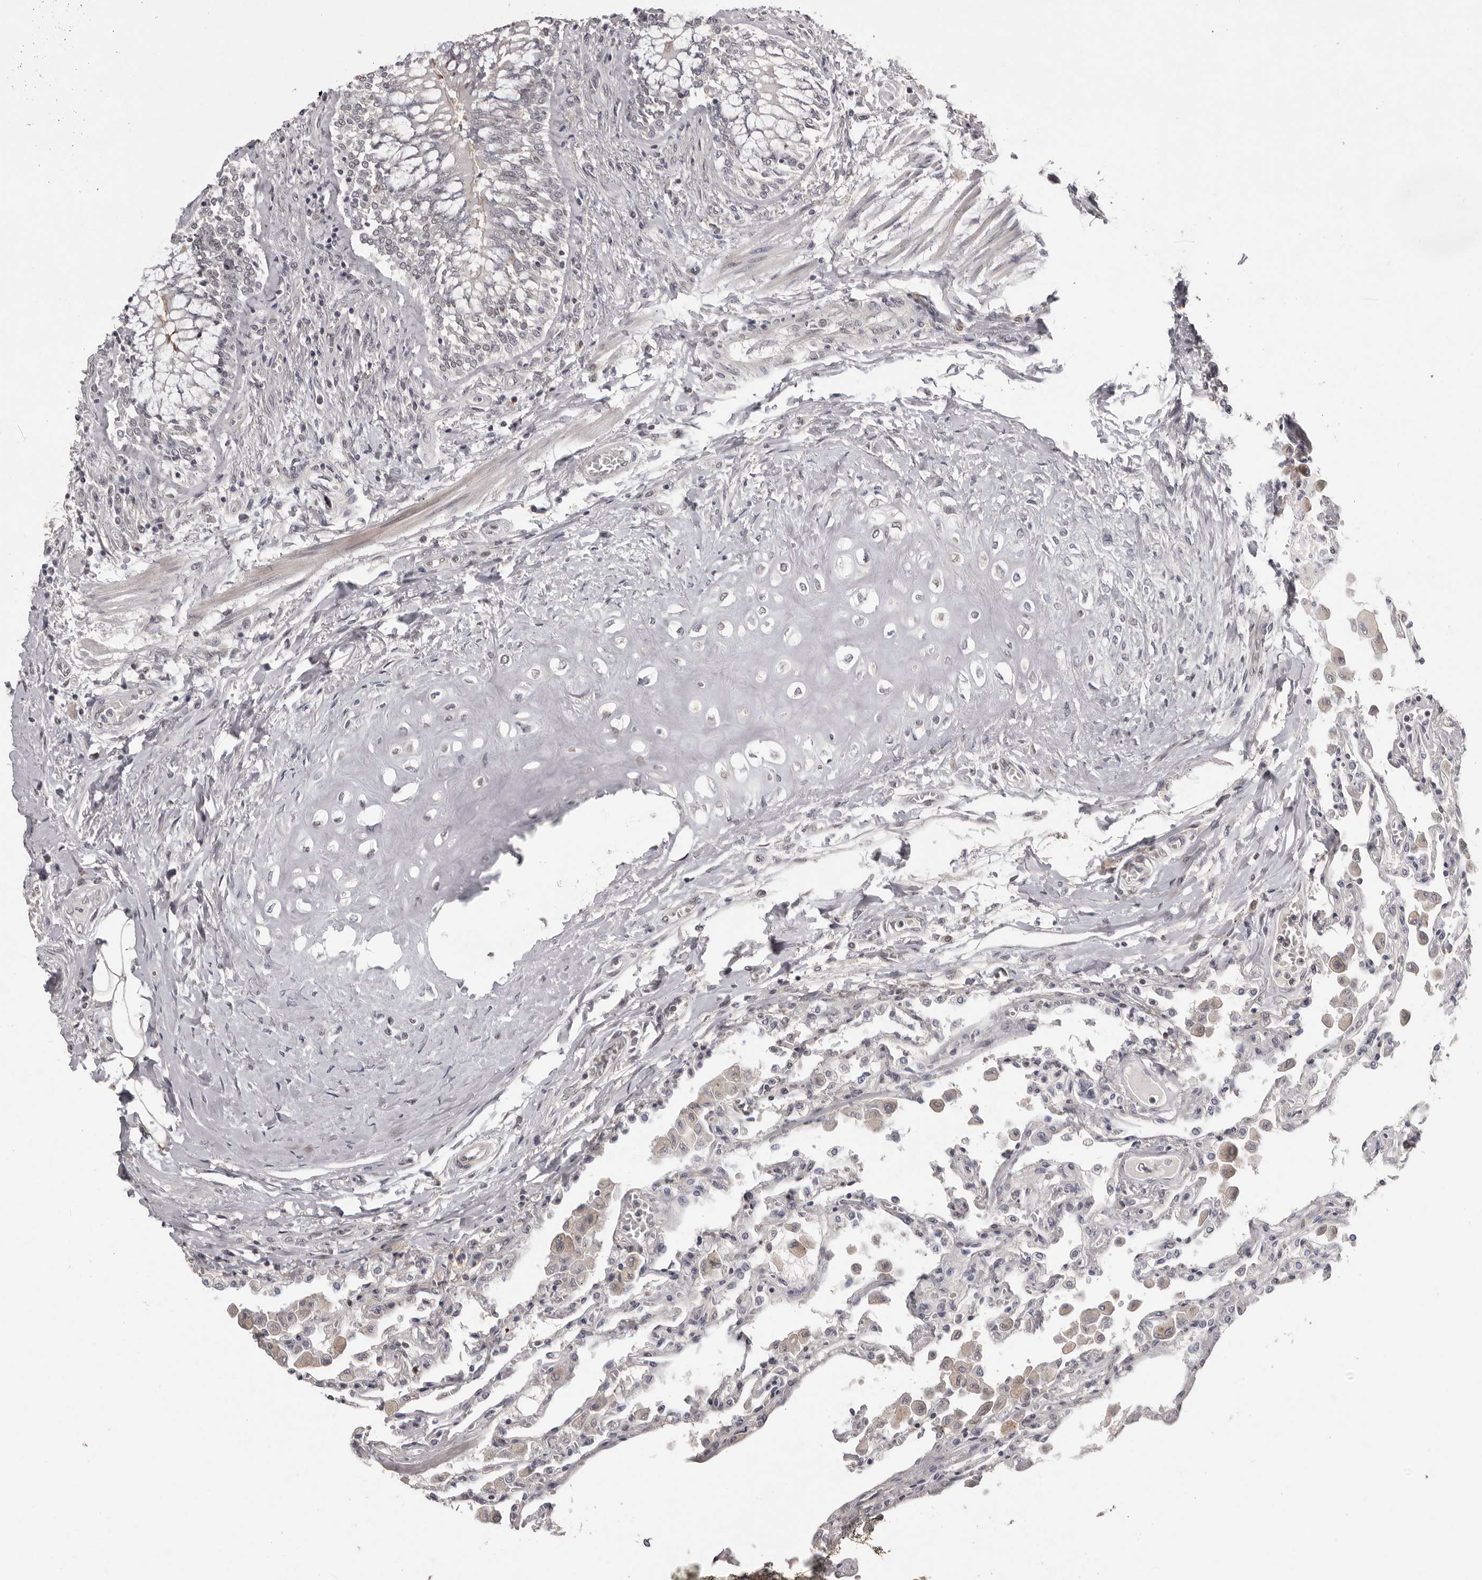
{"staining": {"intensity": "weak", "quantity": "25%-75%", "location": "nuclear"}, "tissue": "lung", "cell_type": "Alveolar cells", "image_type": "normal", "snomed": [{"axis": "morphology", "description": "Normal tissue, NOS"}, {"axis": "topography", "description": "Bronchus"}, {"axis": "topography", "description": "Lung"}], "caption": "Protein expression analysis of unremarkable human lung reveals weak nuclear positivity in approximately 25%-75% of alveolar cells. (DAB (3,3'-diaminobenzidine) IHC with brightfield microscopy, high magnification).", "gene": "SRCAP", "patient": {"sex": "female", "age": 49}}